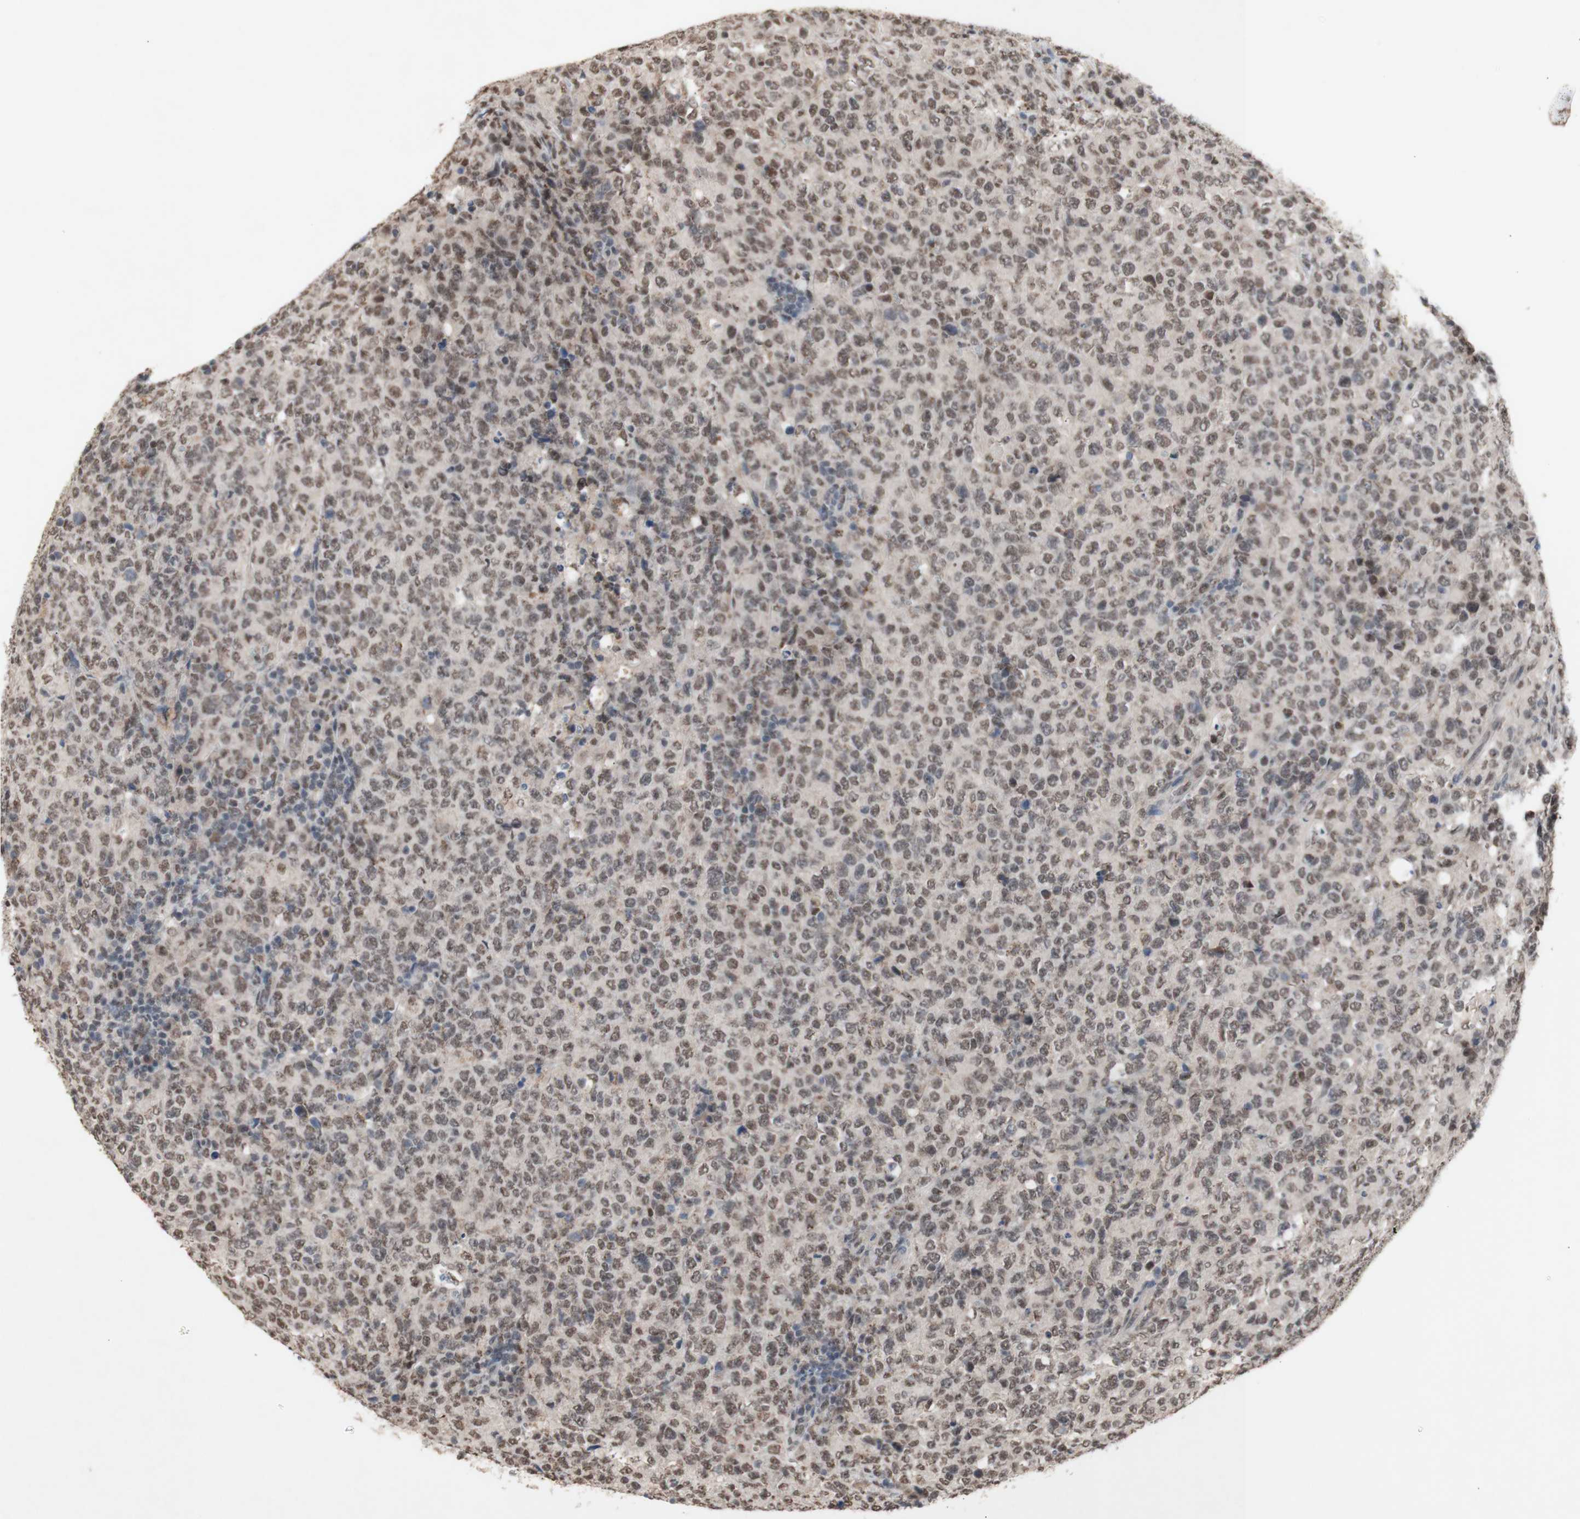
{"staining": {"intensity": "weak", "quantity": "25%-75%", "location": "nuclear"}, "tissue": "lymphoma", "cell_type": "Tumor cells", "image_type": "cancer", "snomed": [{"axis": "morphology", "description": "Malignant lymphoma, non-Hodgkin's type, High grade"}, {"axis": "topography", "description": "Tonsil"}], "caption": "An image of high-grade malignant lymphoma, non-Hodgkin's type stained for a protein exhibits weak nuclear brown staining in tumor cells.", "gene": "SFPQ", "patient": {"sex": "female", "age": 36}}